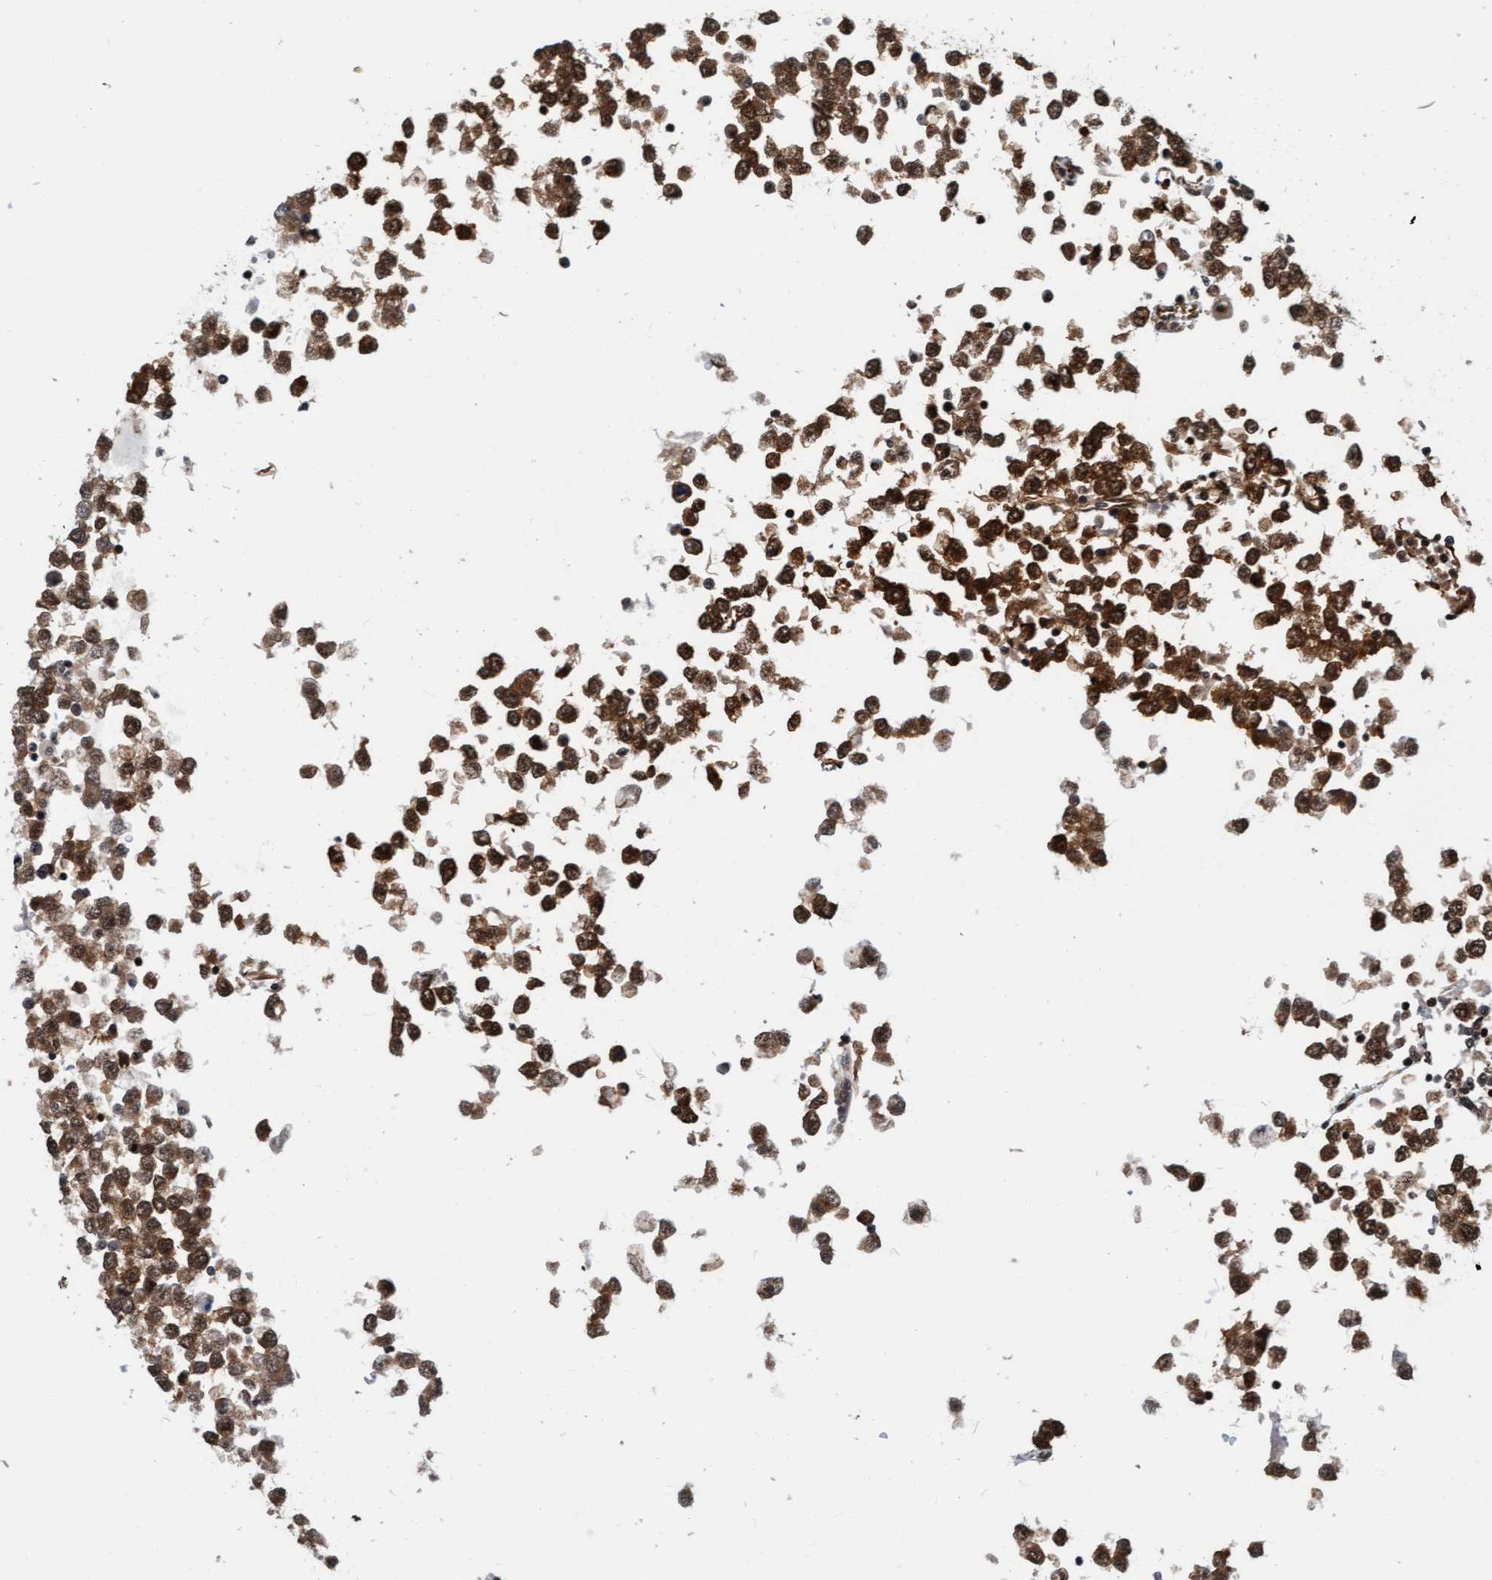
{"staining": {"intensity": "moderate", "quantity": ">75%", "location": "cytoplasmic/membranous,nuclear"}, "tissue": "testis cancer", "cell_type": "Tumor cells", "image_type": "cancer", "snomed": [{"axis": "morphology", "description": "Seminoma, NOS"}, {"axis": "topography", "description": "Testis"}], "caption": "Tumor cells demonstrate medium levels of moderate cytoplasmic/membranous and nuclear staining in approximately >75% of cells in testis seminoma.", "gene": "STXBP4", "patient": {"sex": "male", "age": 65}}